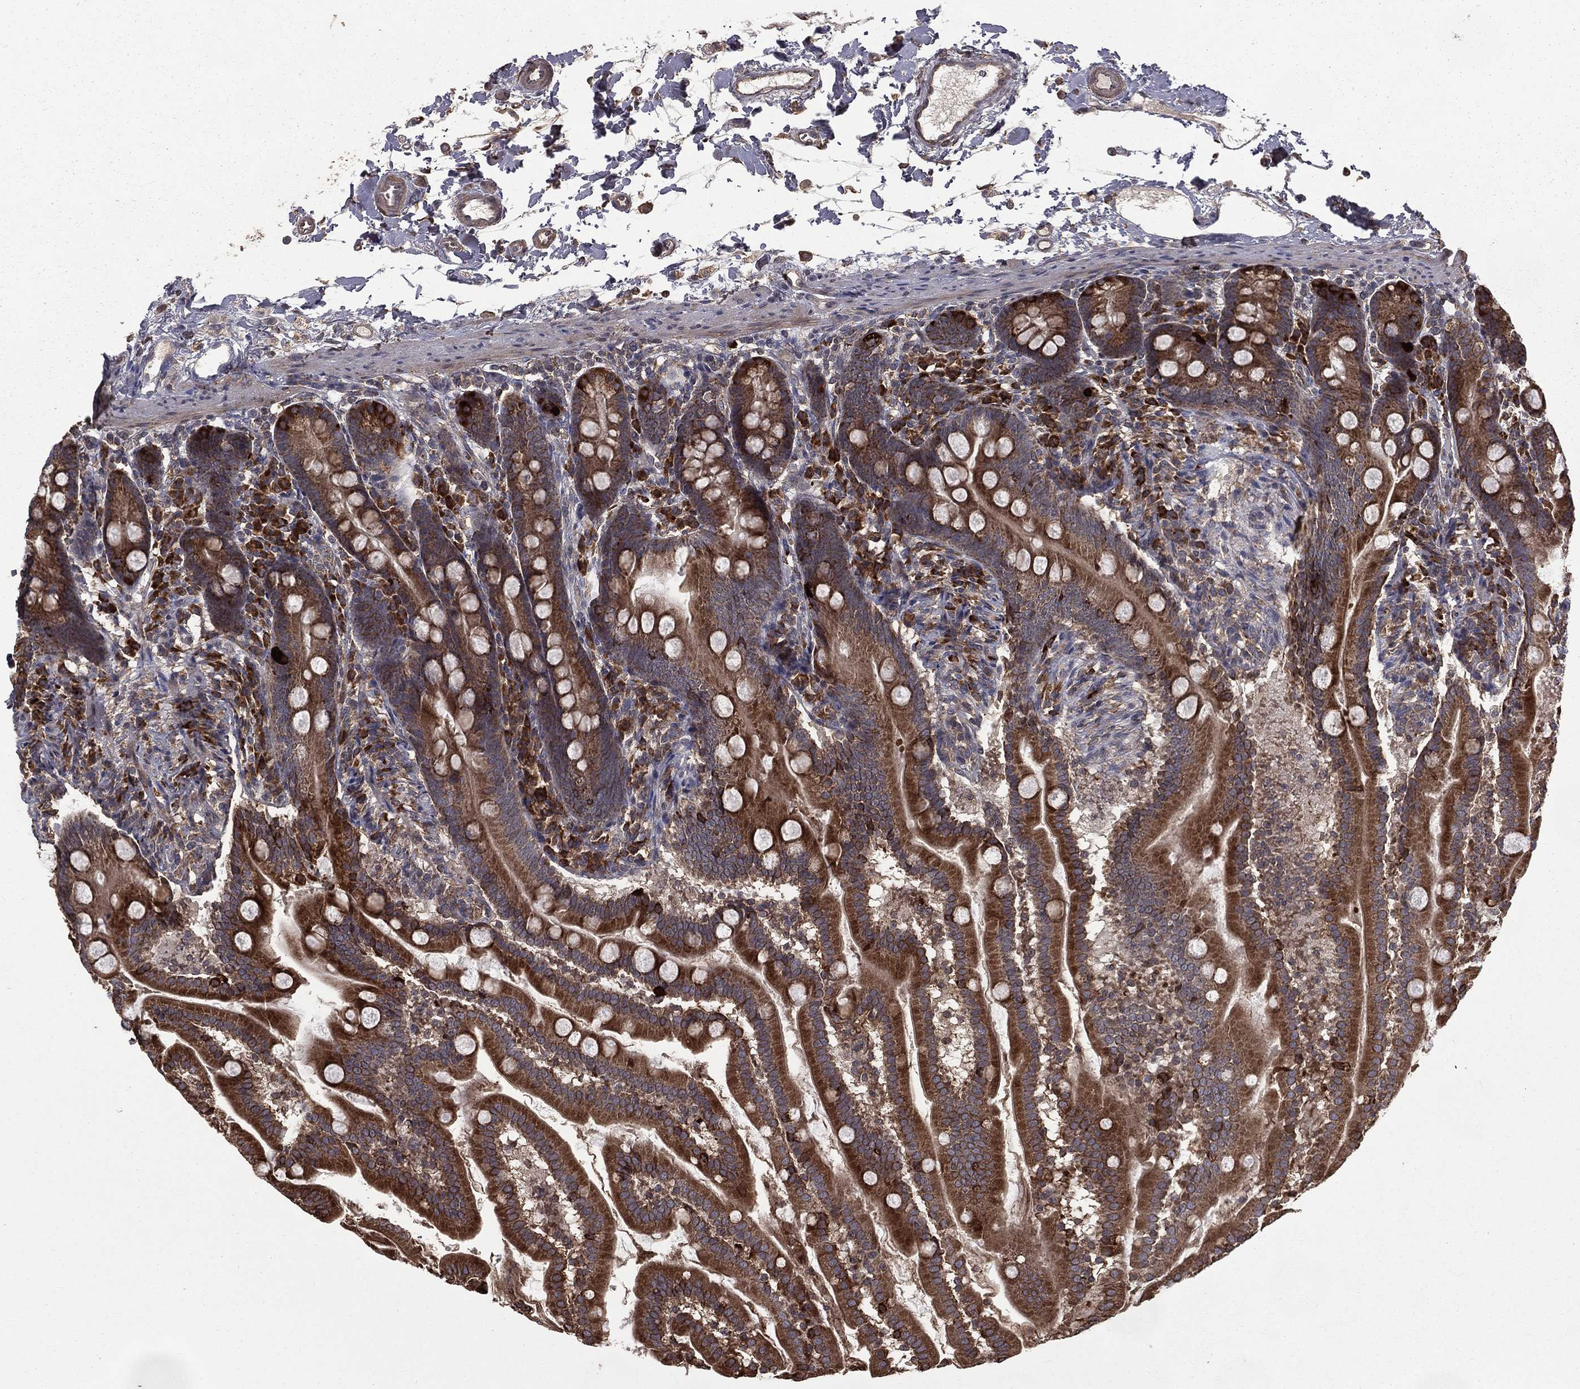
{"staining": {"intensity": "strong", "quantity": "25%-75%", "location": "cytoplasmic/membranous"}, "tissue": "small intestine", "cell_type": "Glandular cells", "image_type": "normal", "snomed": [{"axis": "morphology", "description": "Normal tissue, NOS"}, {"axis": "topography", "description": "Small intestine"}], "caption": "Protein expression analysis of normal small intestine exhibits strong cytoplasmic/membranous positivity in approximately 25%-75% of glandular cells.", "gene": "OLFML1", "patient": {"sex": "female", "age": 44}}